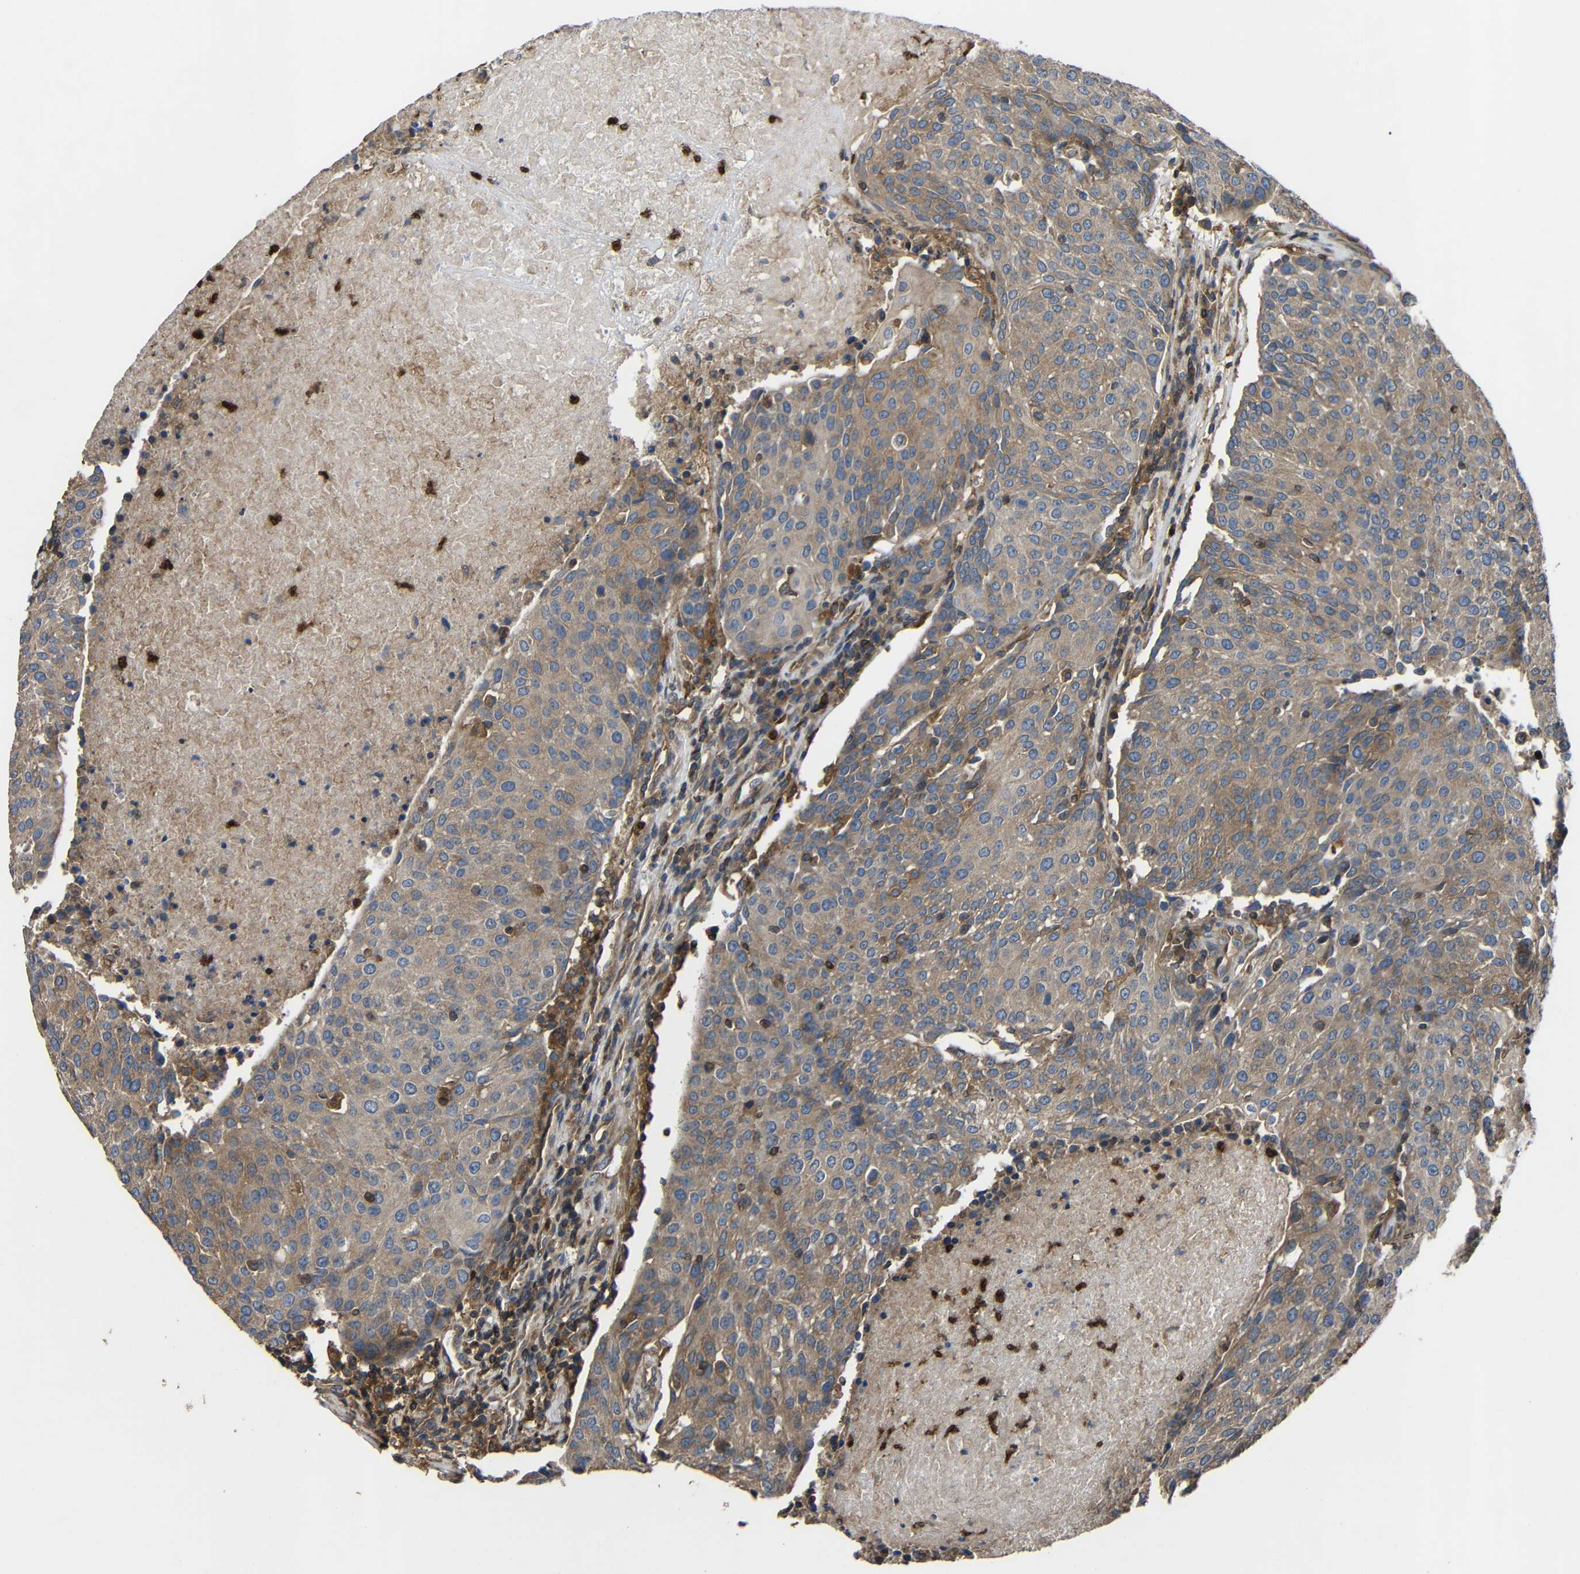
{"staining": {"intensity": "weak", "quantity": ">75%", "location": "cytoplasmic/membranous"}, "tissue": "urothelial cancer", "cell_type": "Tumor cells", "image_type": "cancer", "snomed": [{"axis": "morphology", "description": "Urothelial carcinoma, High grade"}, {"axis": "topography", "description": "Urinary bladder"}], "caption": "High-grade urothelial carcinoma tissue exhibits weak cytoplasmic/membranous expression in approximately >75% of tumor cells, visualized by immunohistochemistry.", "gene": "TREM2", "patient": {"sex": "female", "age": 85}}